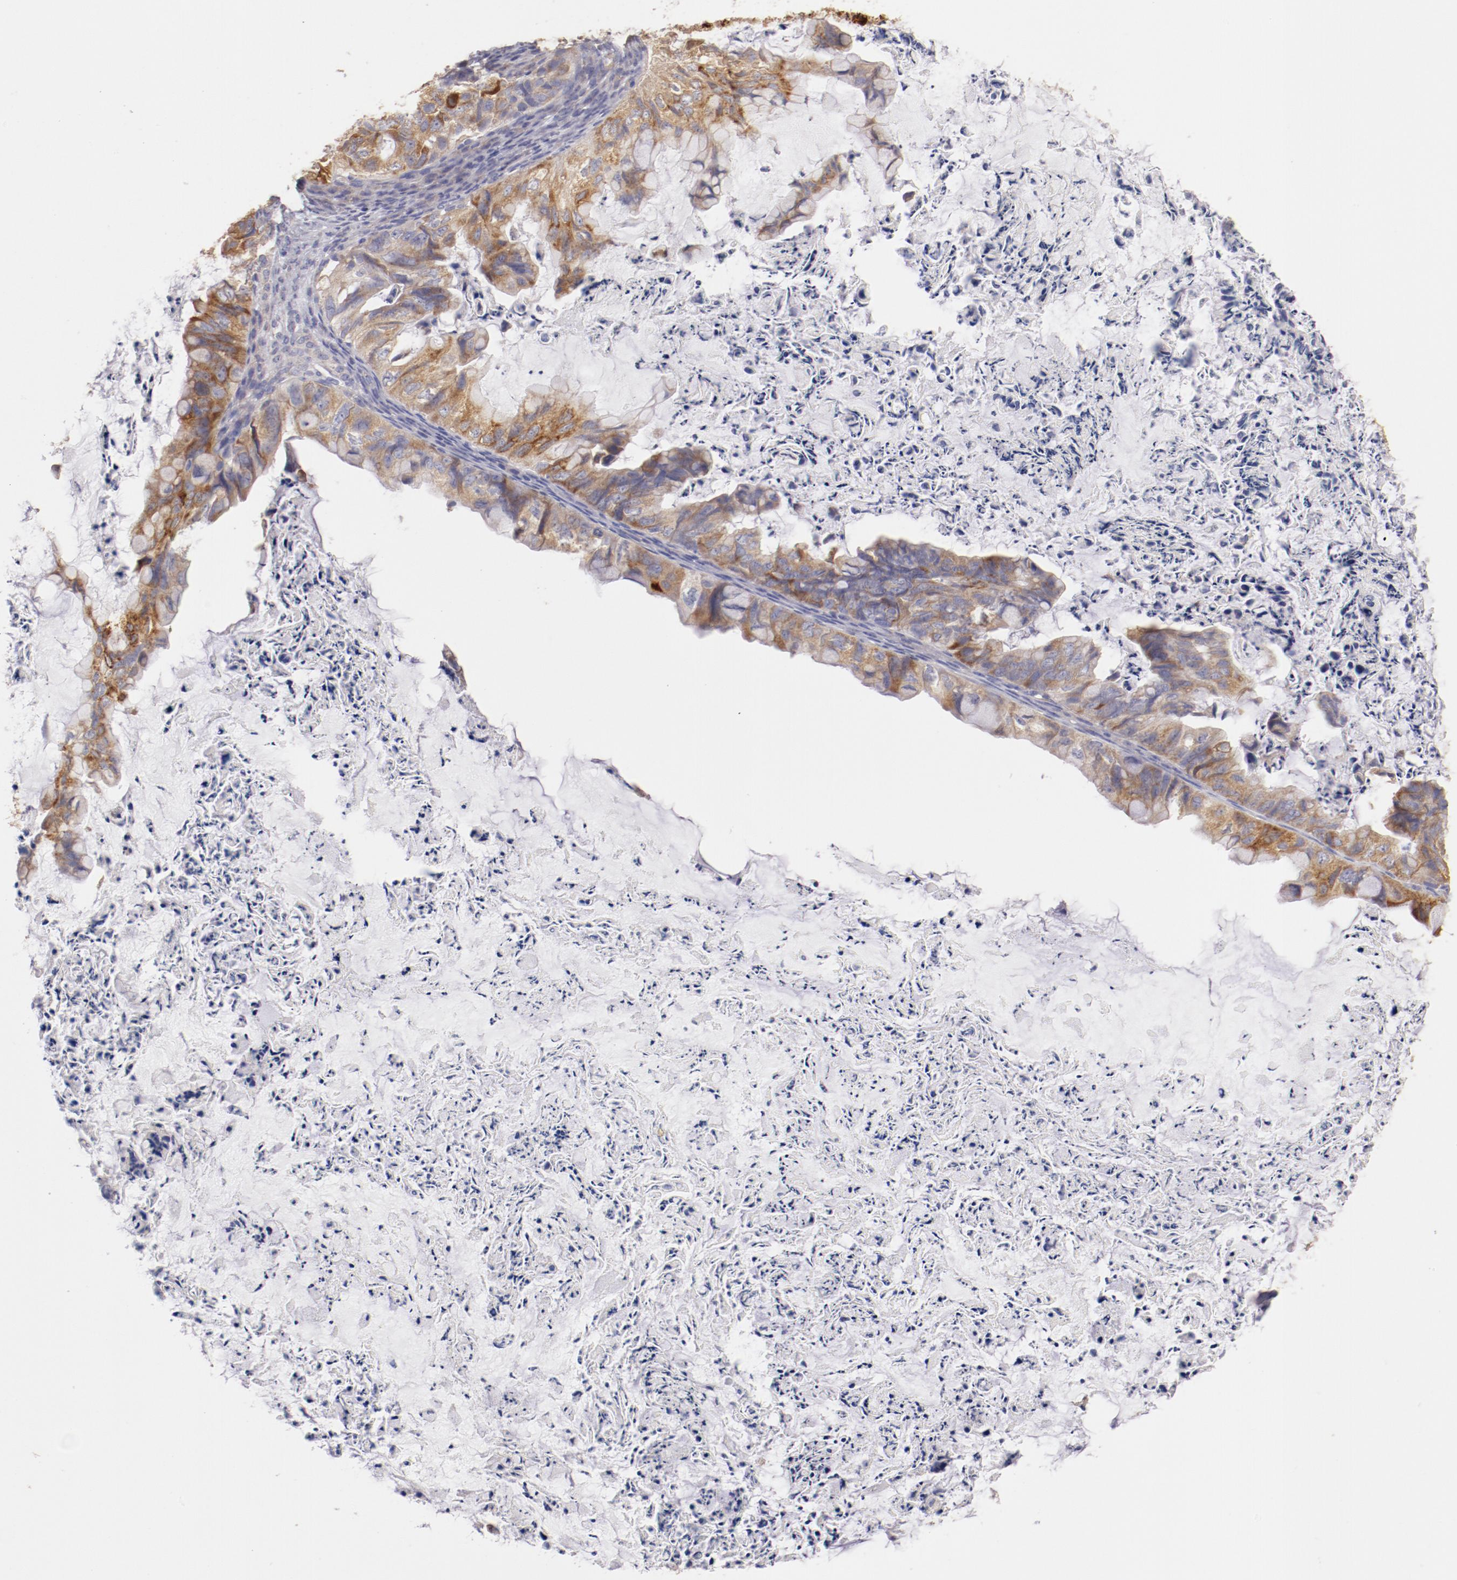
{"staining": {"intensity": "moderate", "quantity": ">75%", "location": "cytoplasmic/membranous"}, "tissue": "ovarian cancer", "cell_type": "Tumor cells", "image_type": "cancer", "snomed": [{"axis": "morphology", "description": "Cystadenocarcinoma, mucinous, NOS"}, {"axis": "topography", "description": "Ovary"}], "caption": "A photomicrograph of human mucinous cystadenocarcinoma (ovarian) stained for a protein displays moderate cytoplasmic/membranous brown staining in tumor cells.", "gene": "ENTPD5", "patient": {"sex": "female", "age": 36}}